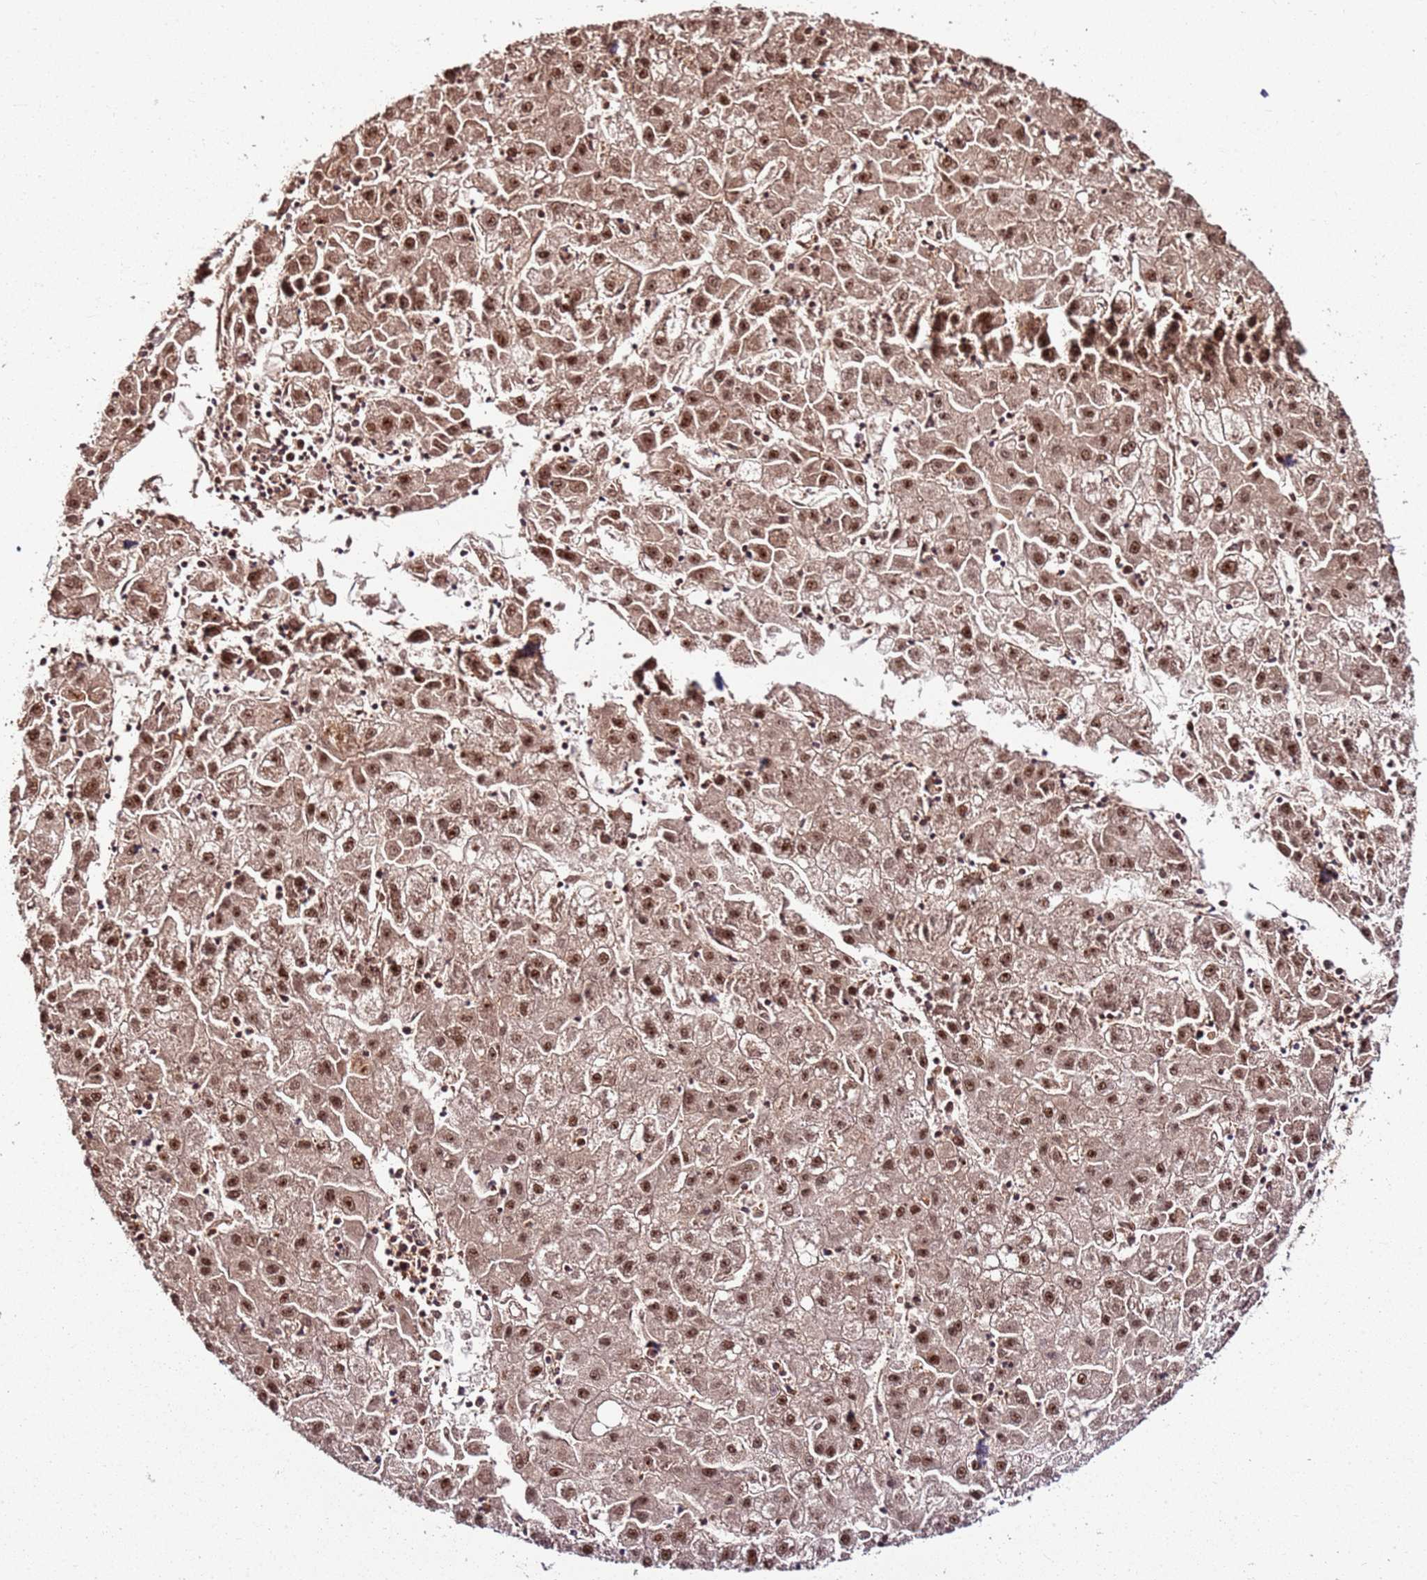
{"staining": {"intensity": "moderate", "quantity": ">75%", "location": "nuclear"}, "tissue": "liver cancer", "cell_type": "Tumor cells", "image_type": "cancer", "snomed": [{"axis": "morphology", "description": "Carcinoma, Hepatocellular, NOS"}, {"axis": "topography", "description": "Liver"}], "caption": "Immunohistochemical staining of liver hepatocellular carcinoma reveals medium levels of moderate nuclear staining in about >75% of tumor cells.", "gene": "XRN2", "patient": {"sex": "male", "age": 72}}